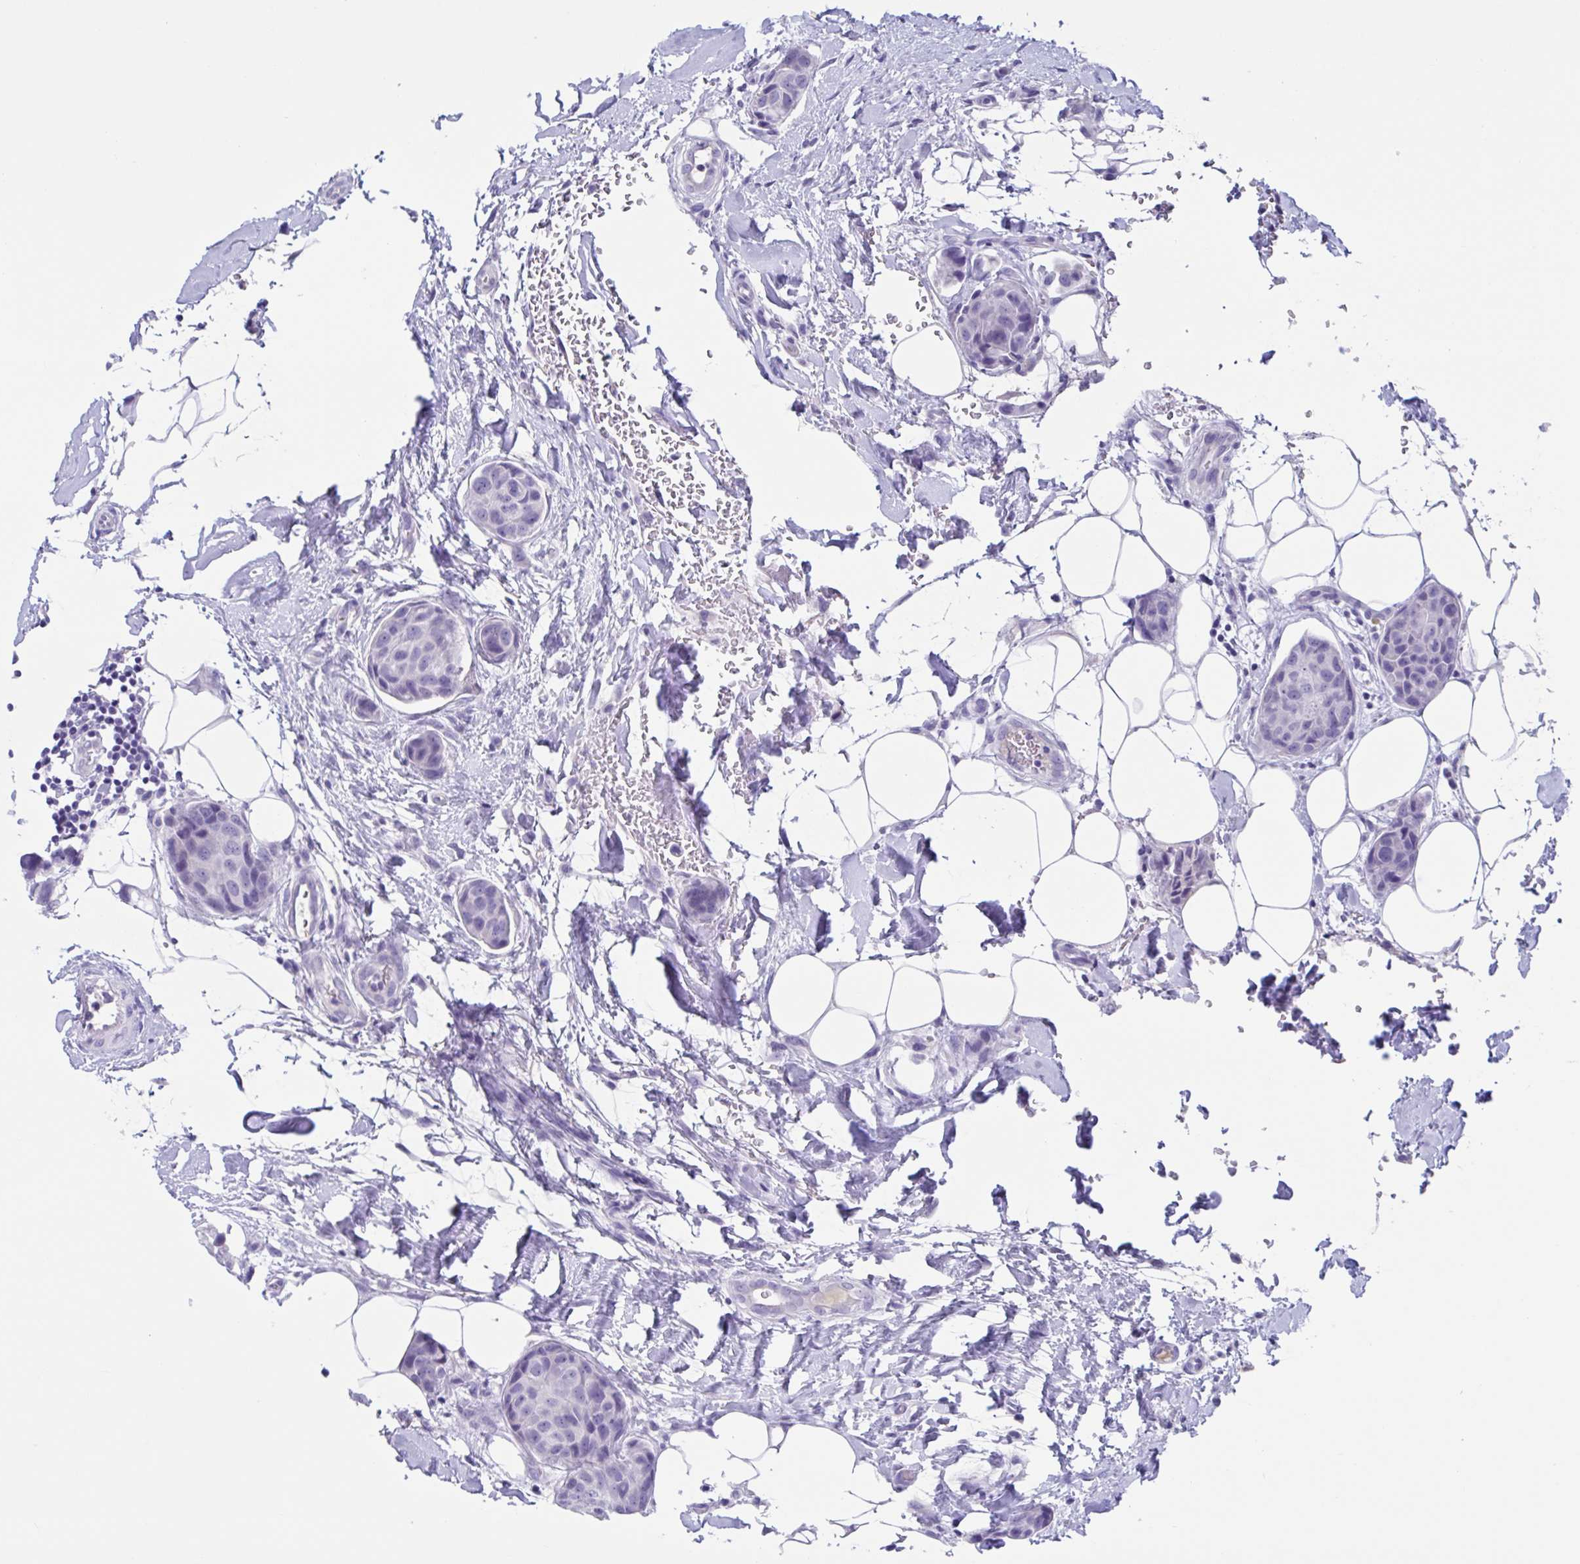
{"staining": {"intensity": "negative", "quantity": "none", "location": "none"}, "tissue": "breast cancer", "cell_type": "Tumor cells", "image_type": "cancer", "snomed": [{"axis": "morphology", "description": "Duct carcinoma"}, {"axis": "topography", "description": "Breast"}, {"axis": "topography", "description": "Lymph node"}], "caption": "Micrograph shows no protein staining in tumor cells of breast cancer (invasive ductal carcinoma) tissue. The staining is performed using DAB (3,3'-diaminobenzidine) brown chromogen with nuclei counter-stained in using hematoxylin.", "gene": "USP35", "patient": {"sex": "female", "age": 80}}